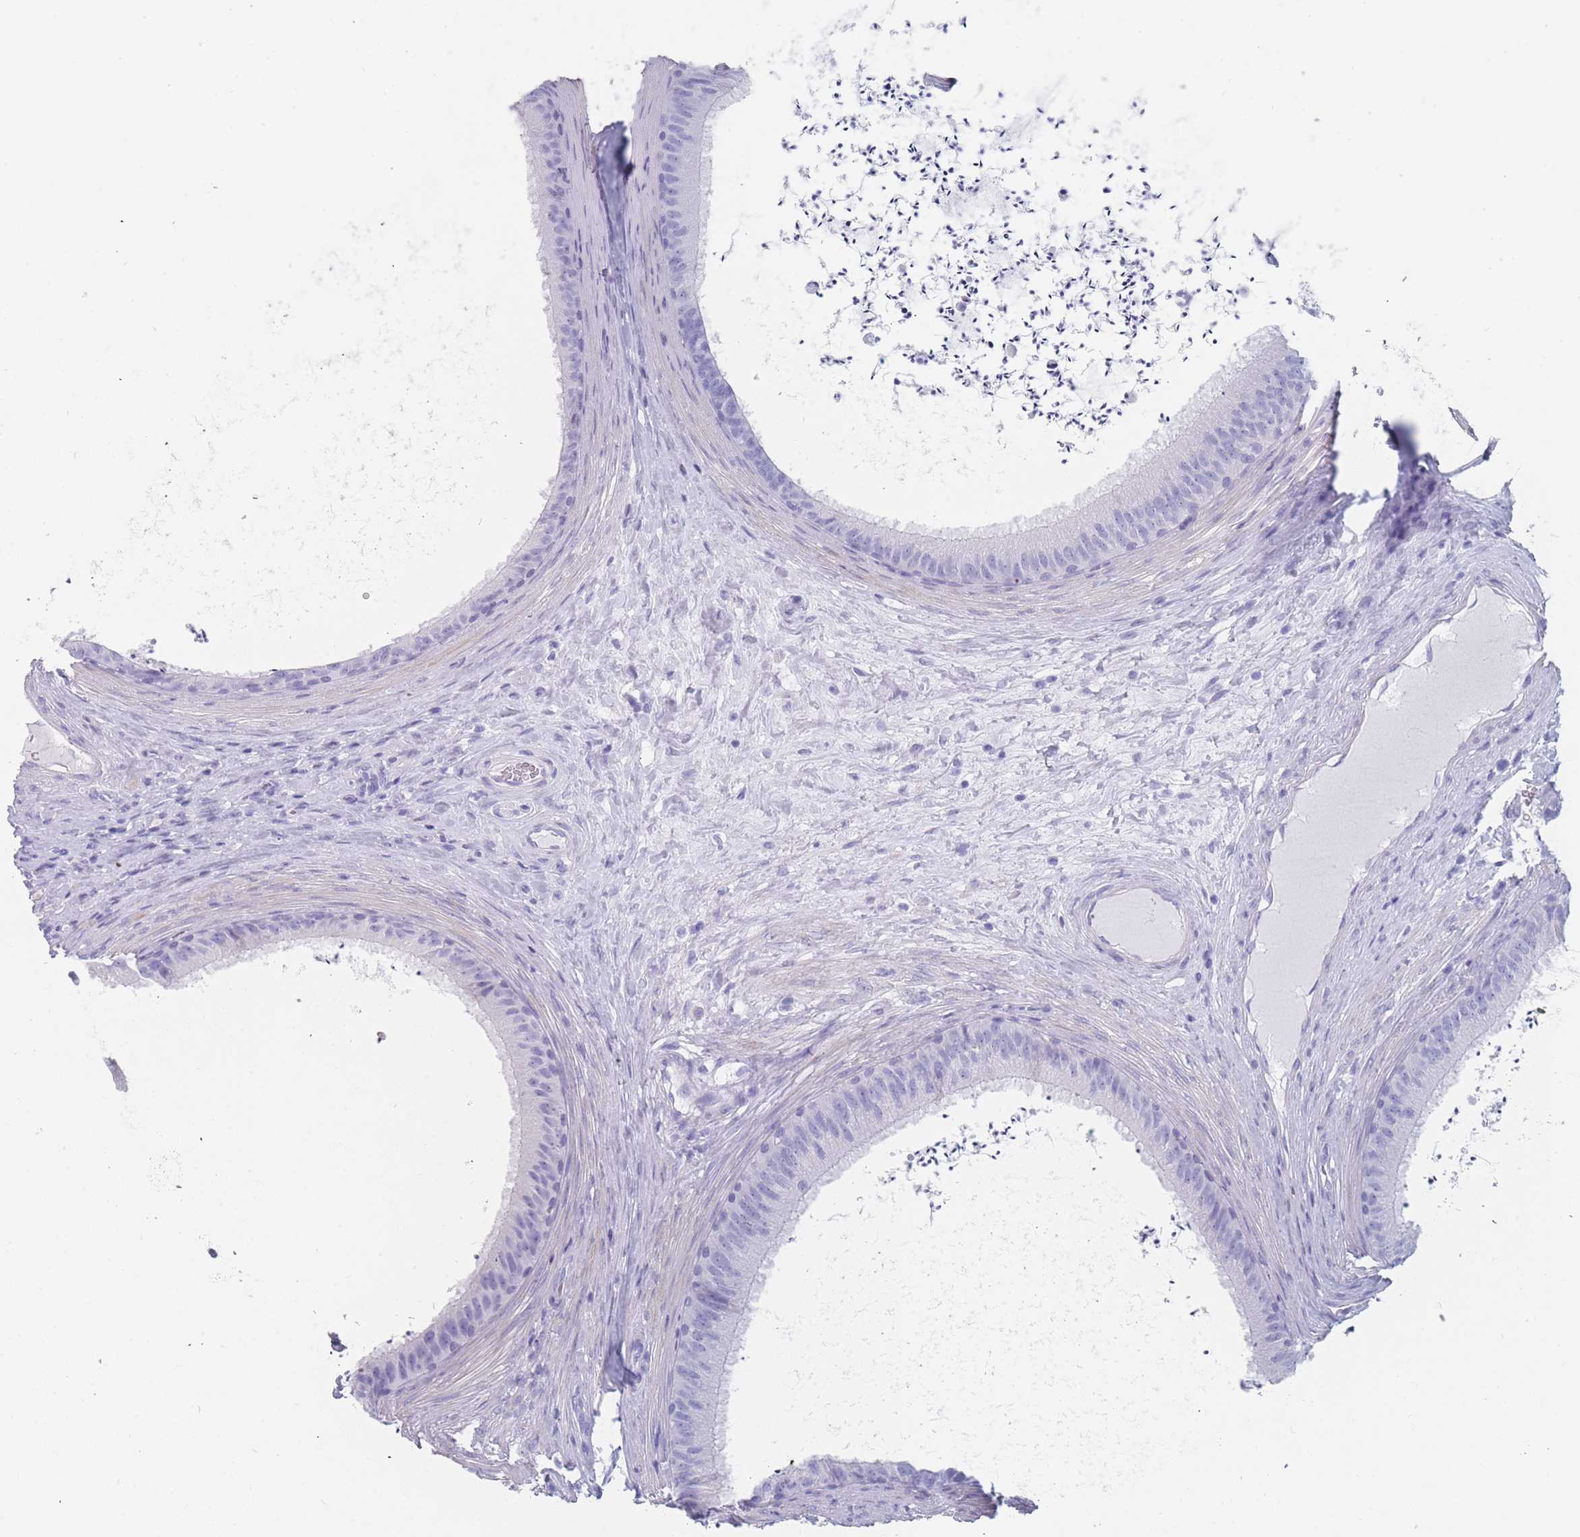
{"staining": {"intensity": "negative", "quantity": "none", "location": "none"}, "tissue": "epididymis", "cell_type": "Glandular cells", "image_type": "normal", "snomed": [{"axis": "morphology", "description": "Normal tissue, NOS"}, {"axis": "topography", "description": "Testis"}, {"axis": "topography", "description": "Epididymis"}], "caption": "Immunohistochemistry (IHC) image of normal epididymis: human epididymis stained with DAB reveals no significant protein staining in glandular cells.", "gene": "OR5D16", "patient": {"sex": "male", "age": 41}}